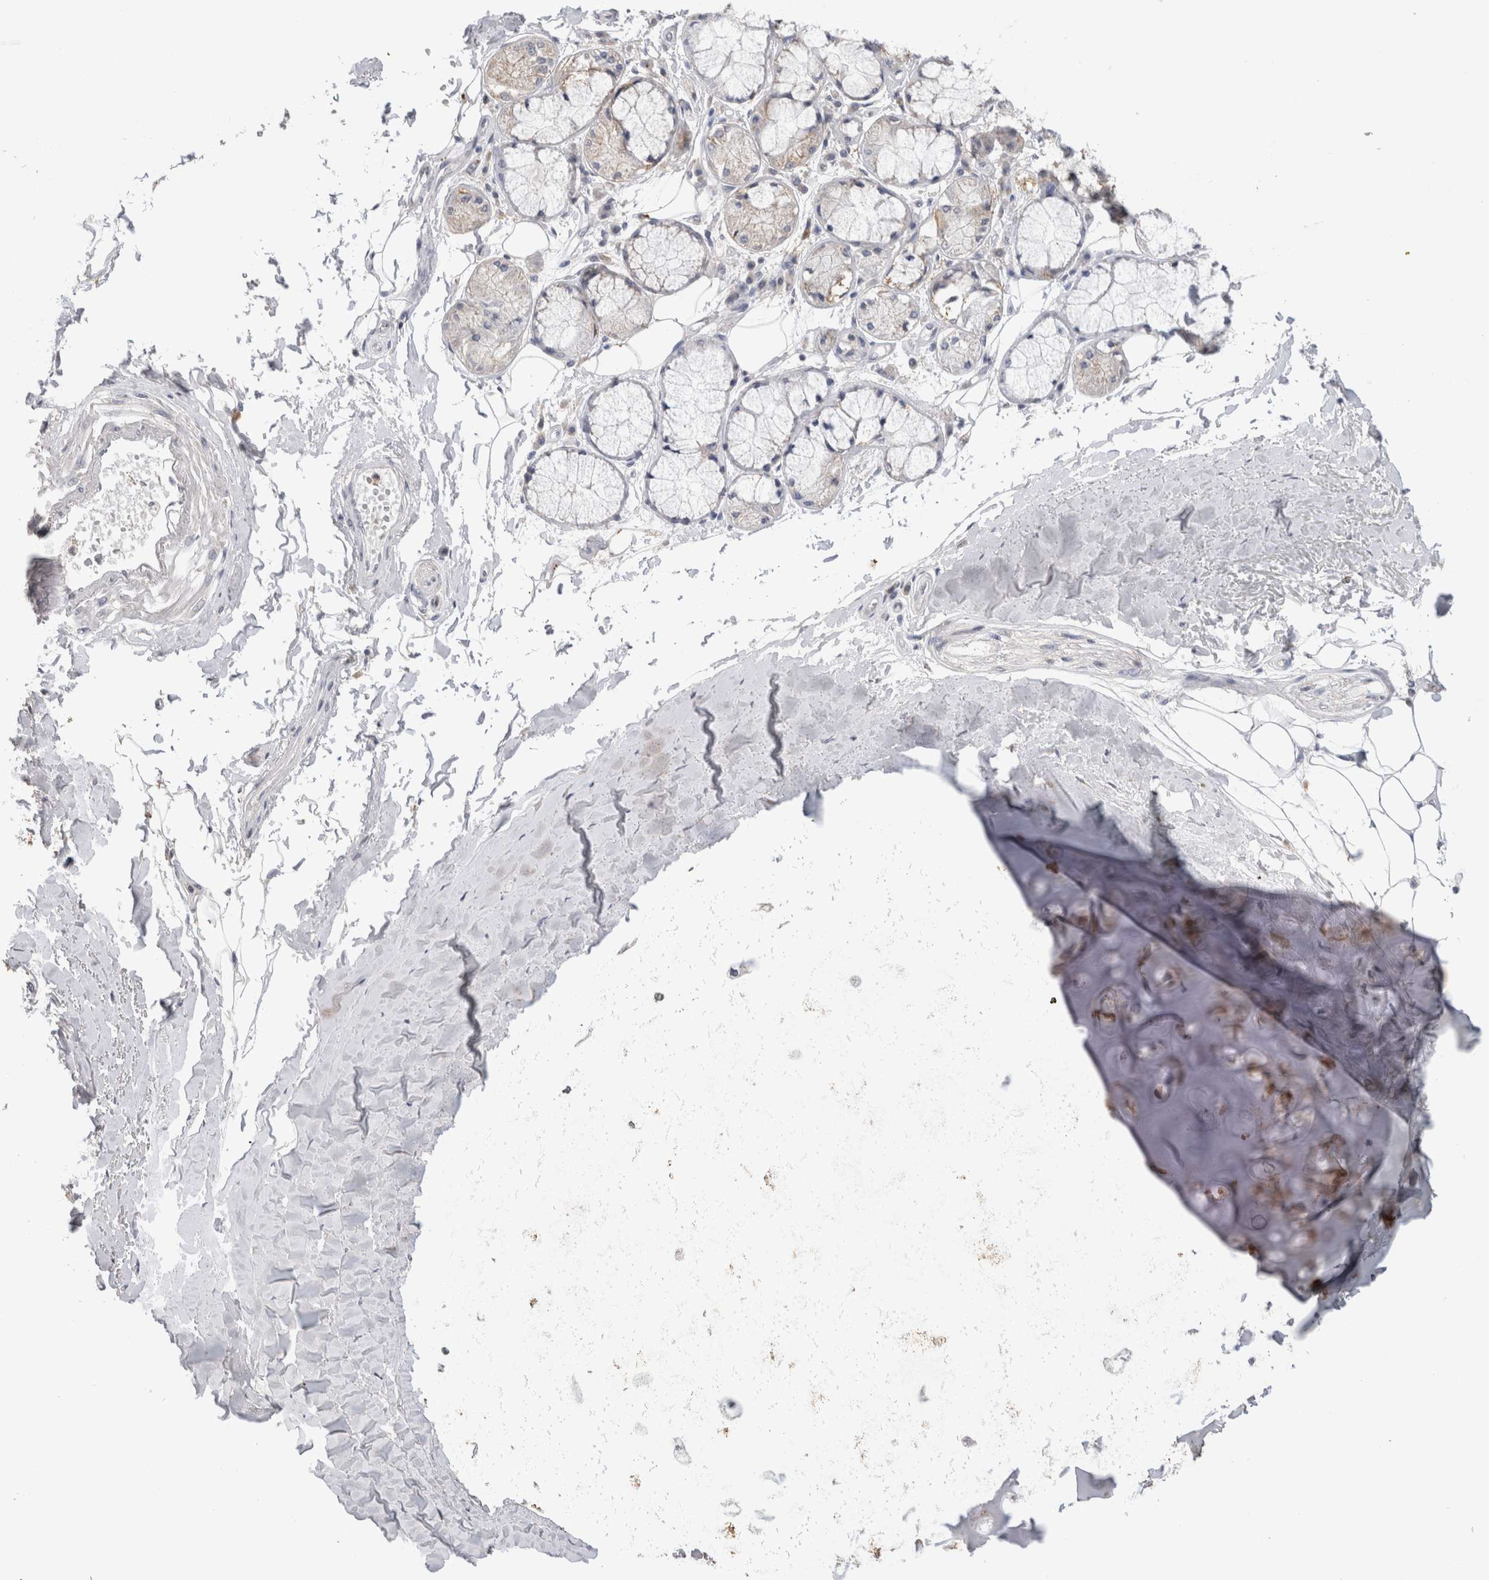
{"staining": {"intensity": "negative", "quantity": "none", "location": "none"}, "tissue": "adipose tissue", "cell_type": "Adipocytes", "image_type": "normal", "snomed": [{"axis": "morphology", "description": "Normal tissue, NOS"}, {"axis": "topography", "description": "Bronchus"}], "caption": "Immunohistochemistry histopathology image of unremarkable human adipose tissue stained for a protein (brown), which shows no staining in adipocytes. (DAB immunohistochemistry (IHC) visualized using brightfield microscopy, high magnification).", "gene": "CNTFR", "patient": {"sex": "male", "age": 66}}